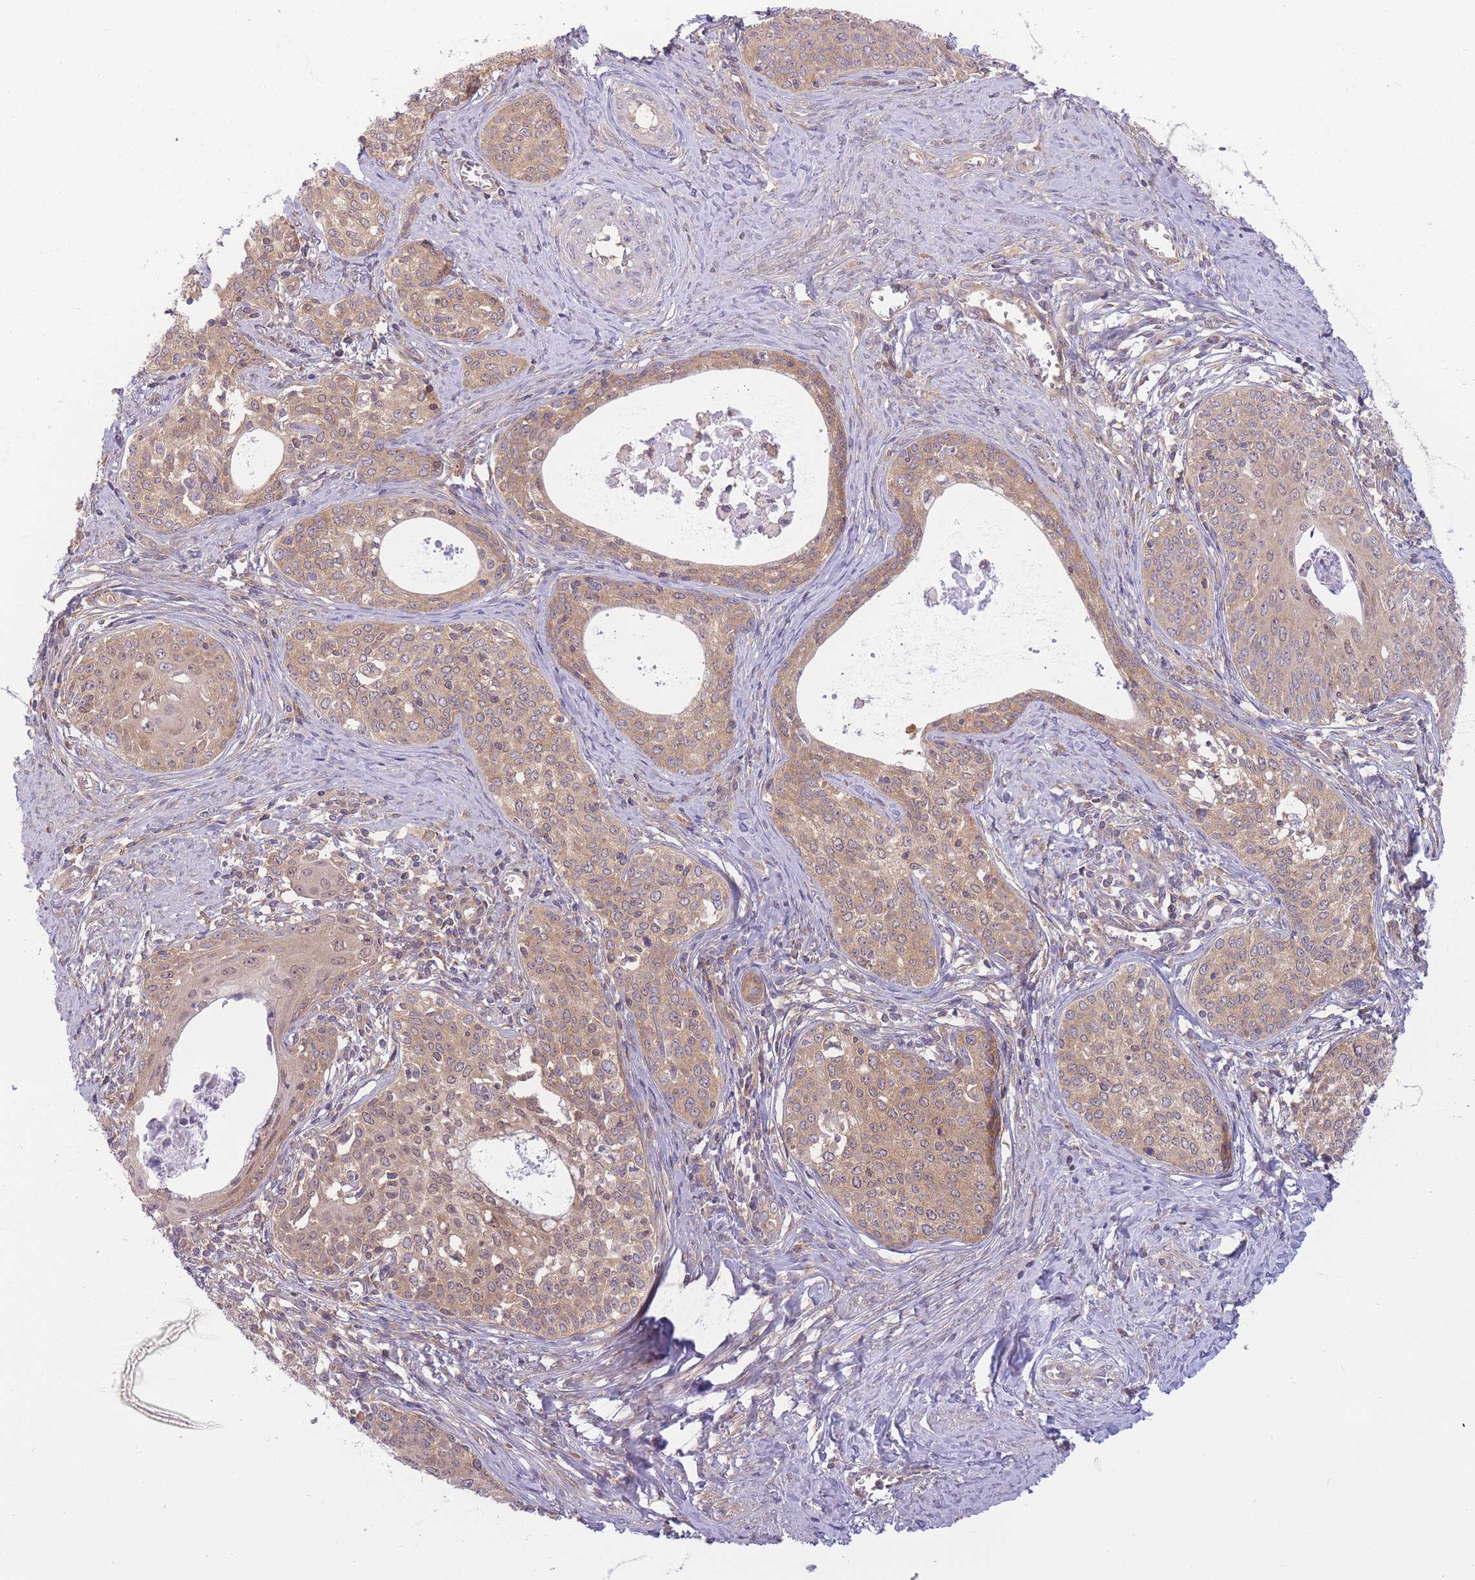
{"staining": {"intensity": "weak", "quantity": ">75%", "location": "cytoplasmic/membranous"}, "tissue": "cervical cancer", "cell_type": "Tumor cells", "image_type": "cancer", "snomed": [{"axis": "morphology", "description": "Squamous cell carcinoma, NOS"}, {"axis": "morphology", "description": "Adenocarcinoma, NOS"}, {"axis": "topography", "description": "Cervix"}], "caption": "Immunohistochemistry (IHC) of human cervical squamous cell carcinoma displays low levels of weak cytoplasmic/membranous staining in approximately >75% of tumor cells.", "gene": "PFDN6", "patient": {"sex": "female", "age": 52}}